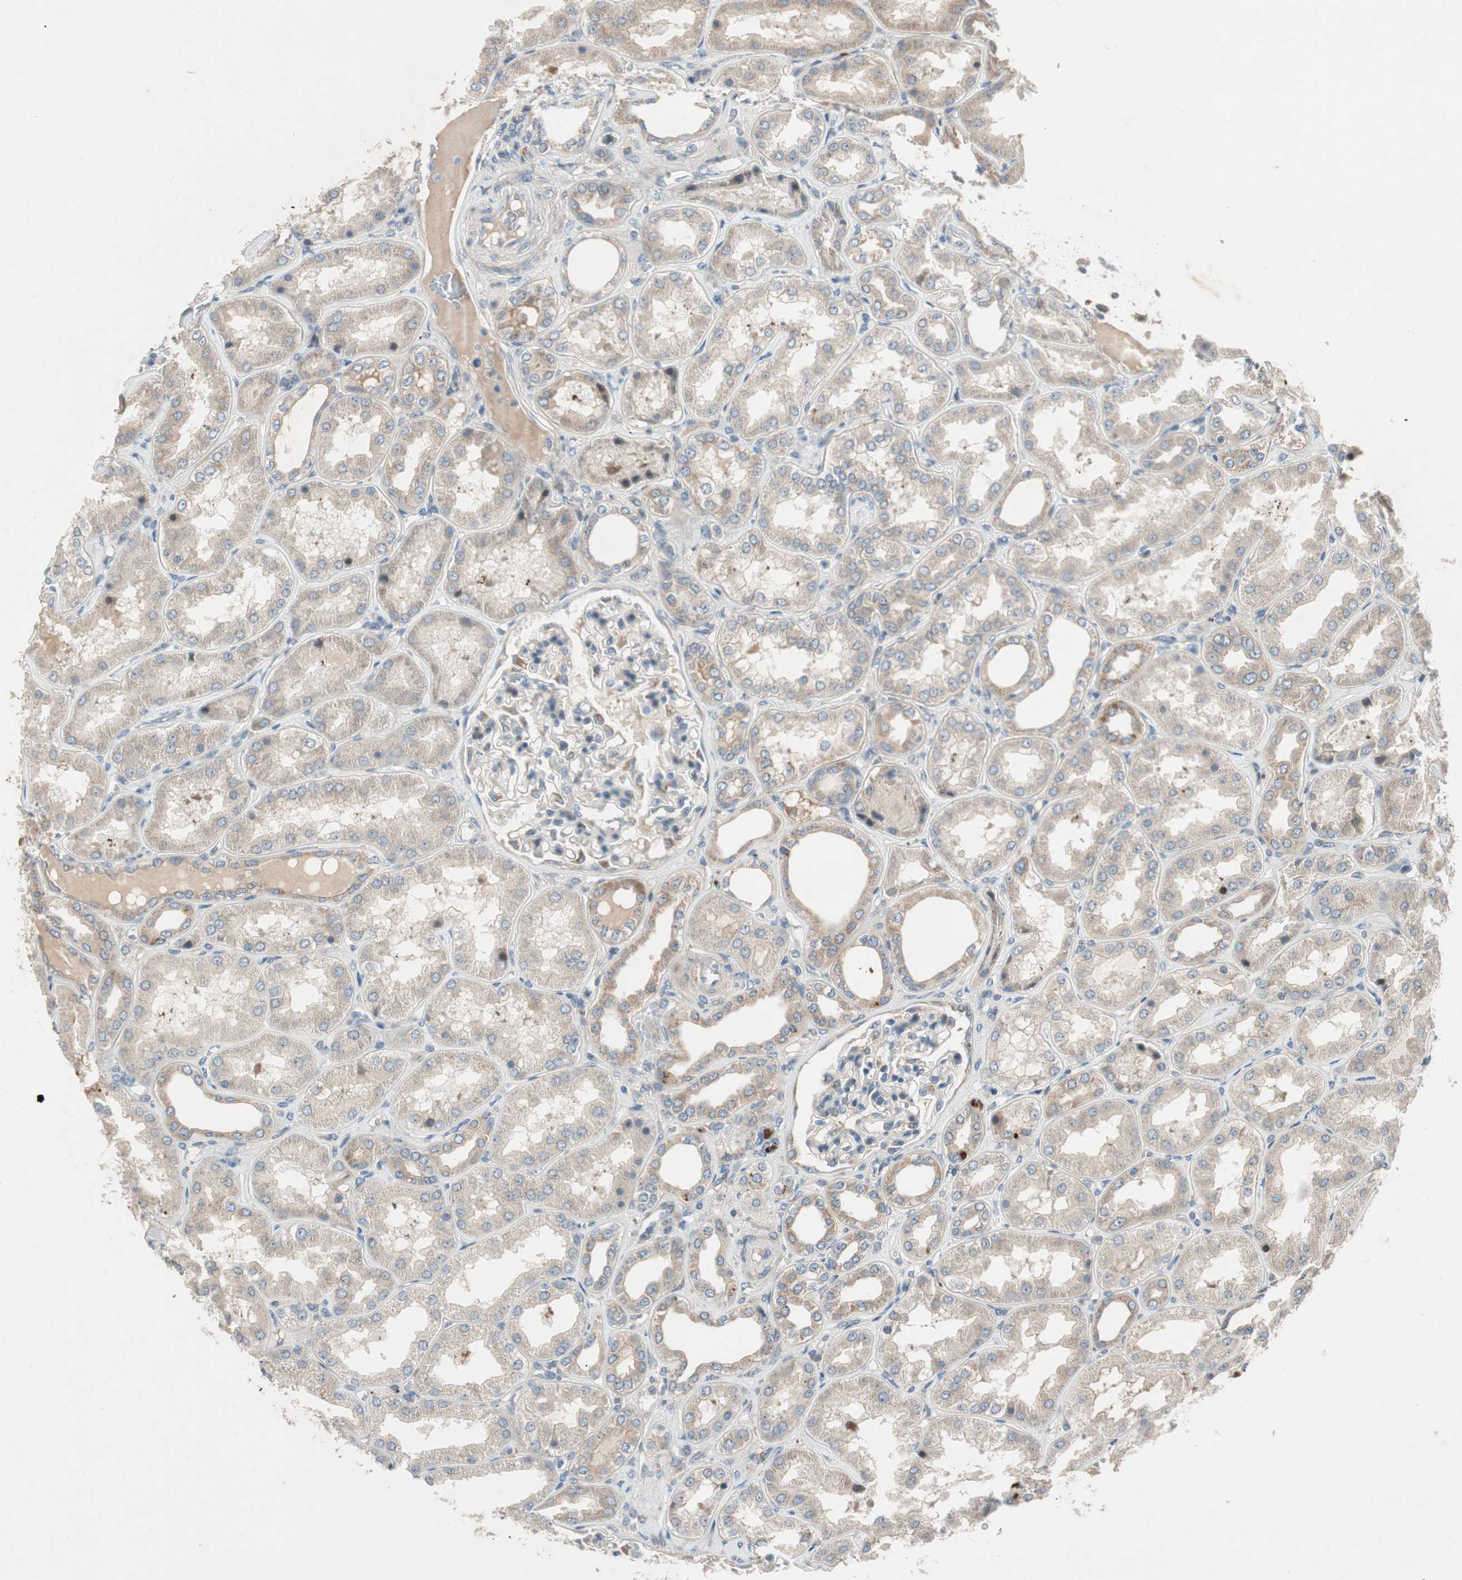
{"staining": {"intensity": "moderate", "quantity": "25%-75%", "location": "cytoplasmic/membranous"}, "tissue": "kidney", "cell_type": "Cells in glomeruli", "image_type": "normal", "snomed": [{"axis": "morphology", "description": "Normal tissue, NOS"}, {"axis": "topography", "description": "Kidney"}], "caption": "Kidney was stained to show a protein in brown. There is medium levels of moderate cytoplasmic/membranous staining in about 25%-75% of cells in glomeruli. The protein of interest is shown in brown color, while the nuclei are stained blue.", "gene": "APOO", "patient": {"sex": "female", "age": 56}}